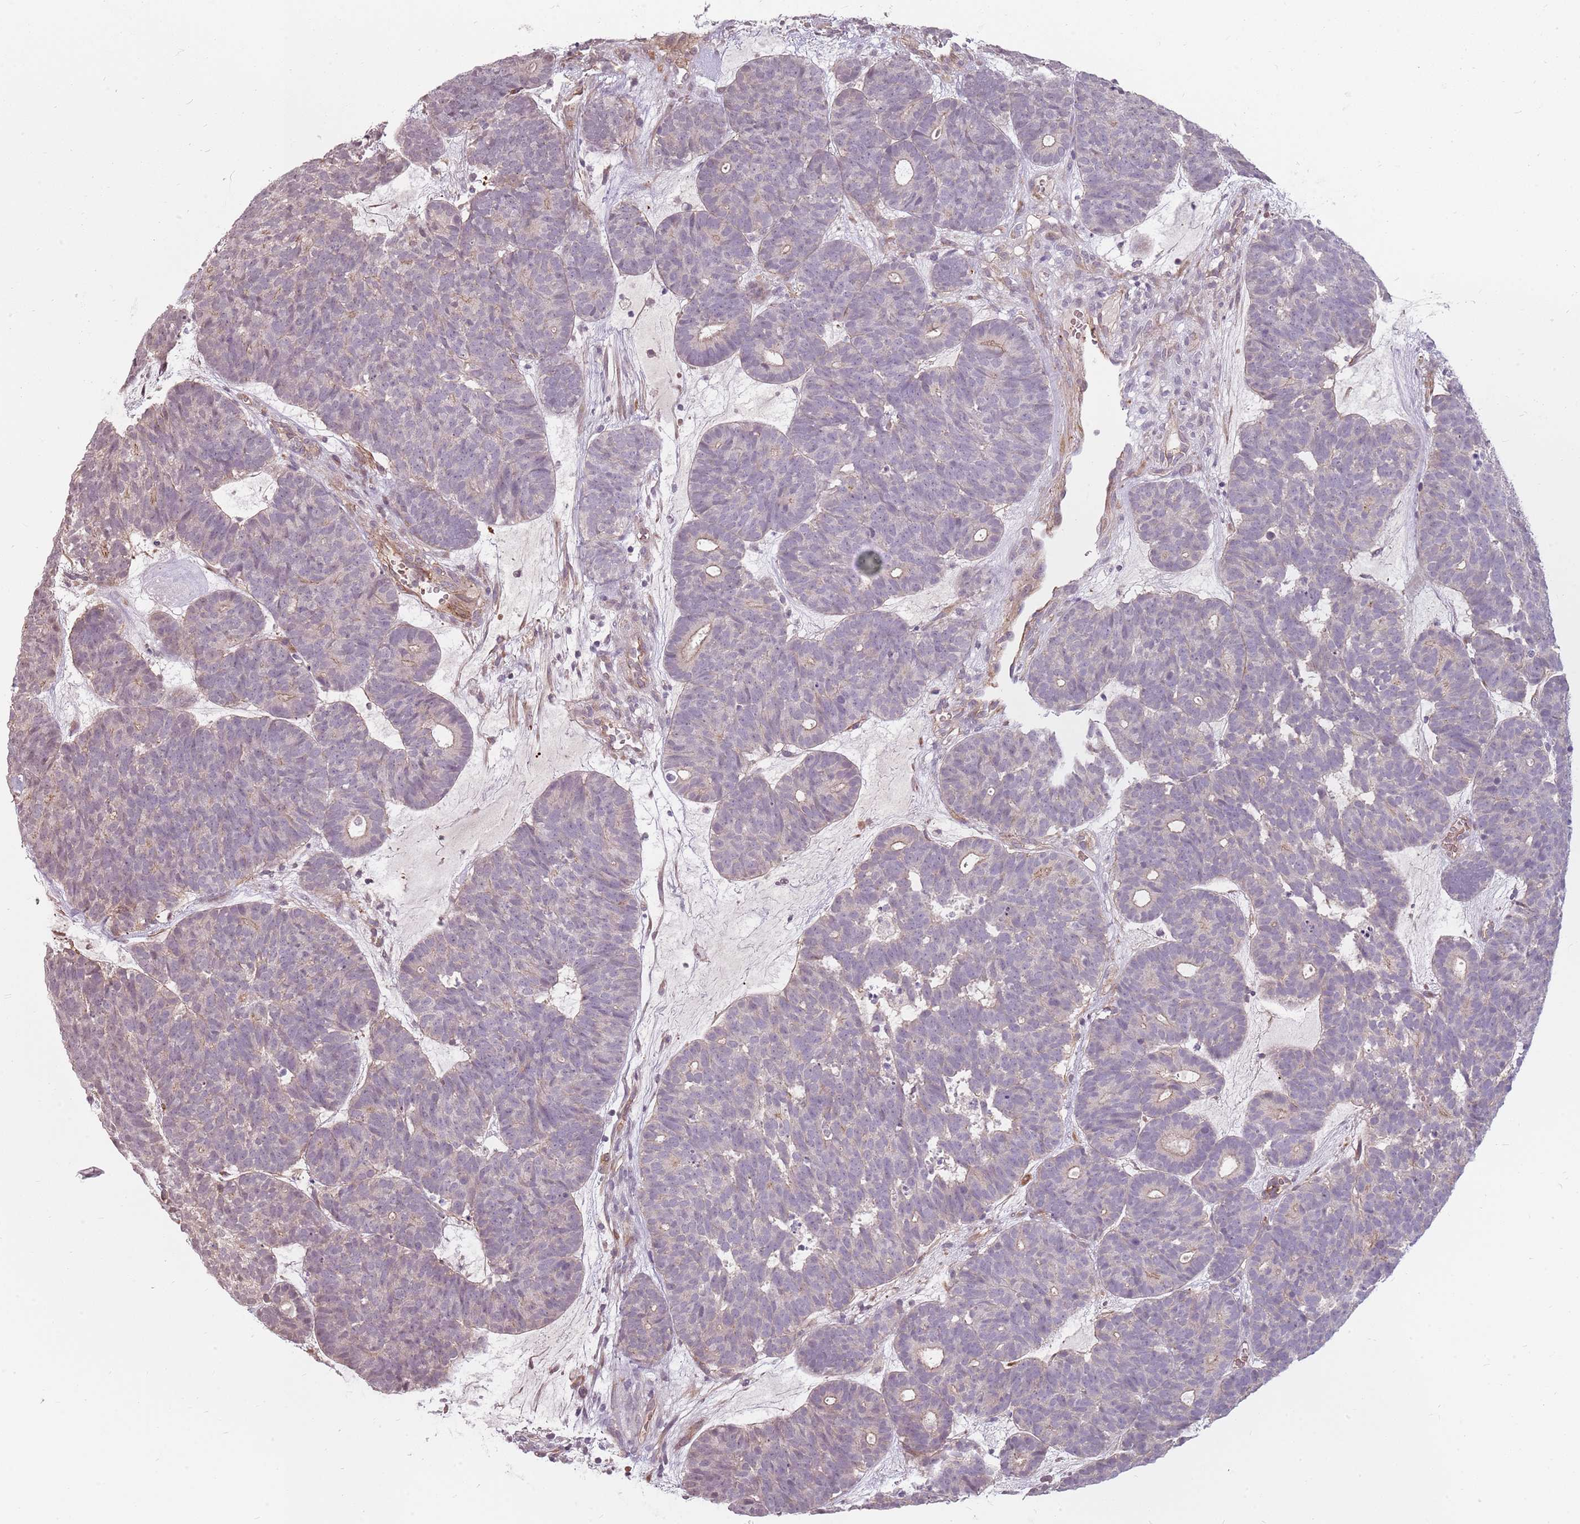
{"staining": {"intensity": "negative", "quantity": "none", "location": "none"}, "tissue": "head and neck cancer", "cell_type": "Tumor cells", "image_type": "cancer", "snomed": [{"axis": "morphology", "description": "Adenocarcinoma, NOS"}, {"axis": "topography", "description": "Head-Neck"}], "caption": "DAB (3,3'-diaminobenzidine) immunohistochemical staining of human head and neck cancer reveals no significant expression in tumor cells.", "gene": "PPP1R14C", "patient": {"sex": "female", "age": 81}}